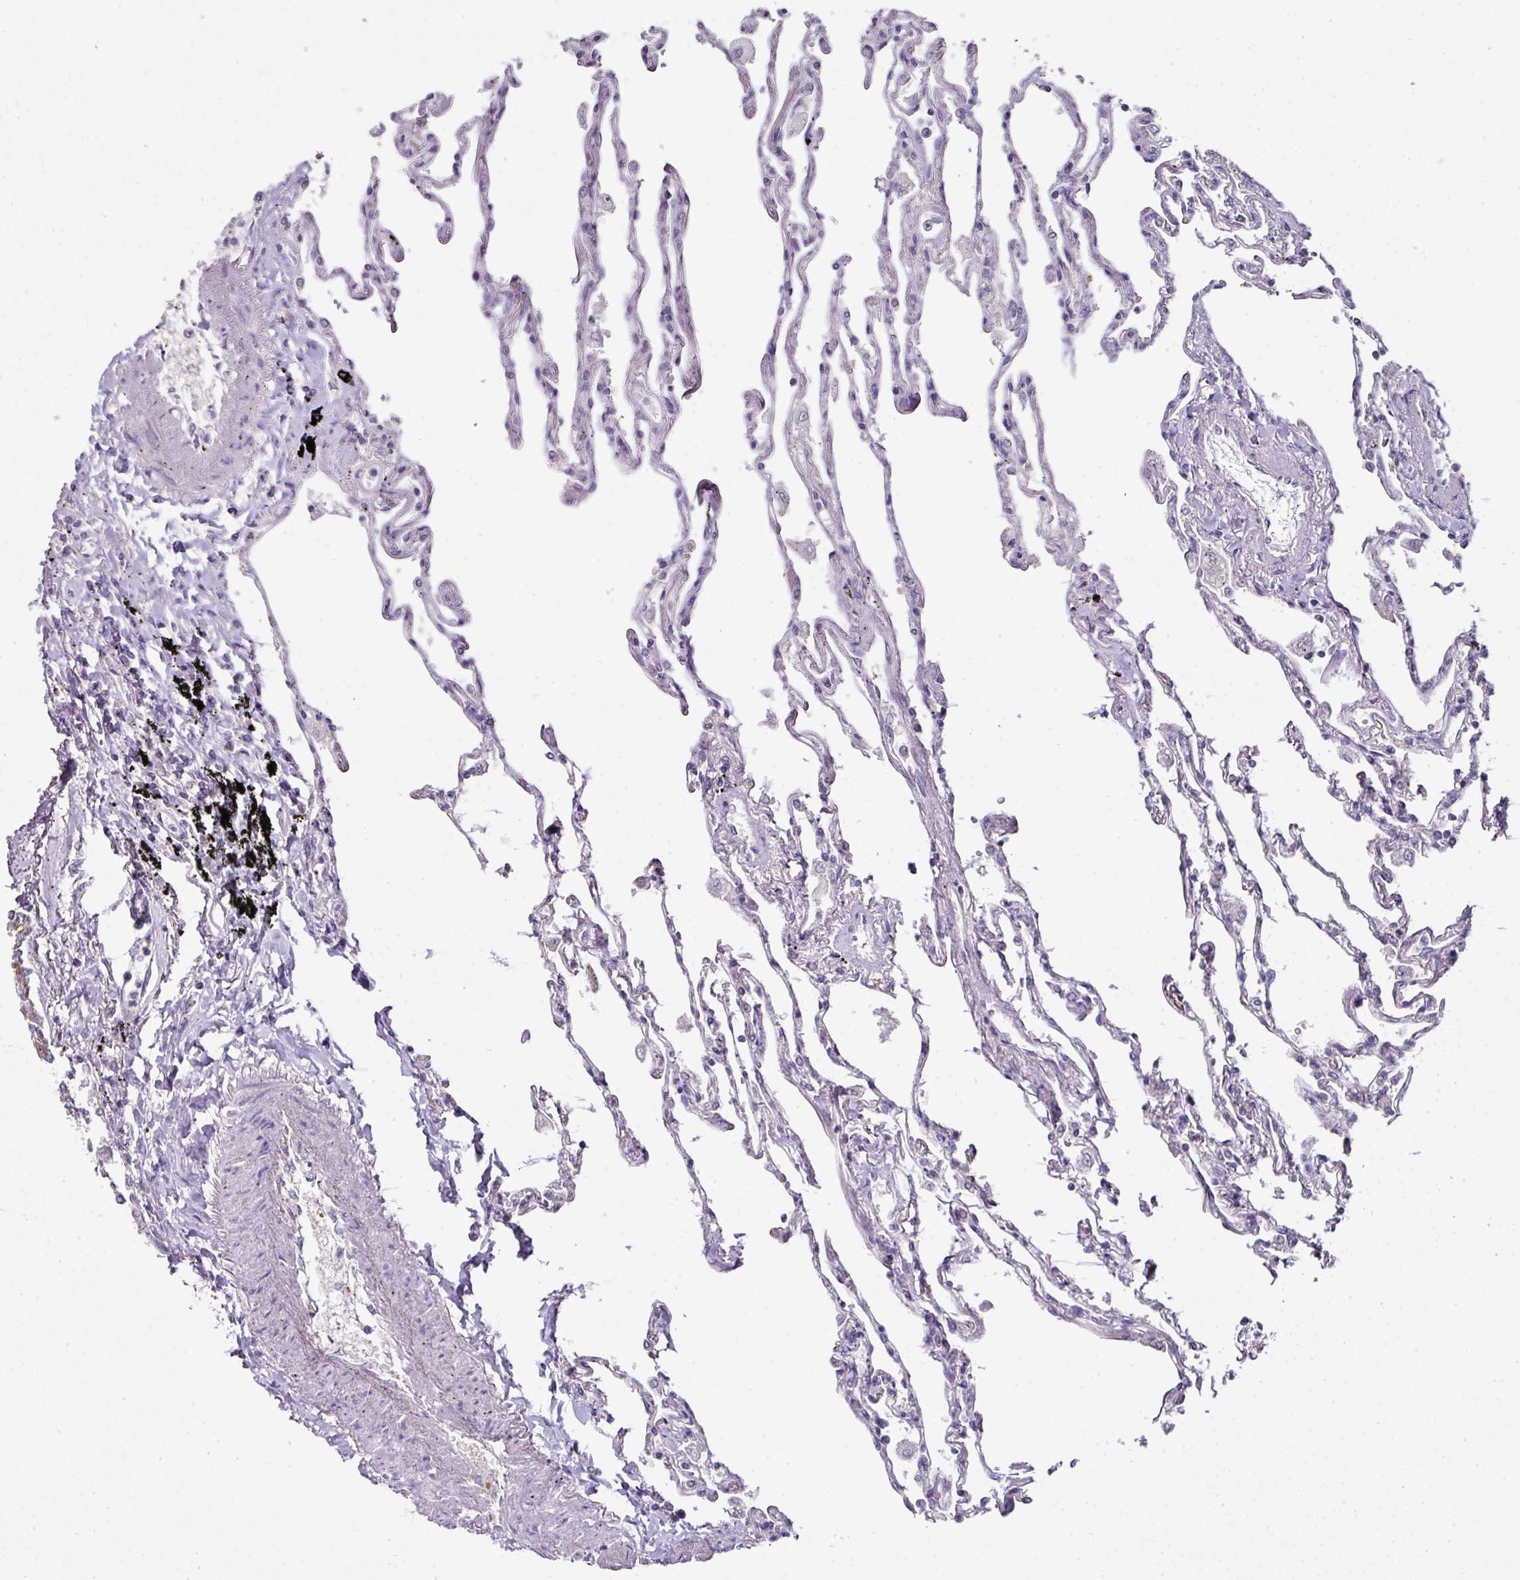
{"staining": {"intensity": "weak", "quantity": "<25%", "location": "nuclear"}, "tissue": "lung", "cell_type": "Alveolar cells", "image_type": "normal", "snomed": [{"axis": "morphology", "description": "Normal tissue, NOS"}, {"axis": "topography", "description": "Lung"}], "caption": "Alveolar cells show no significant protein expression in unremarkable lung.", "gene": "ANKRD18A", "patient": {"sex": "female", "age": 67}}